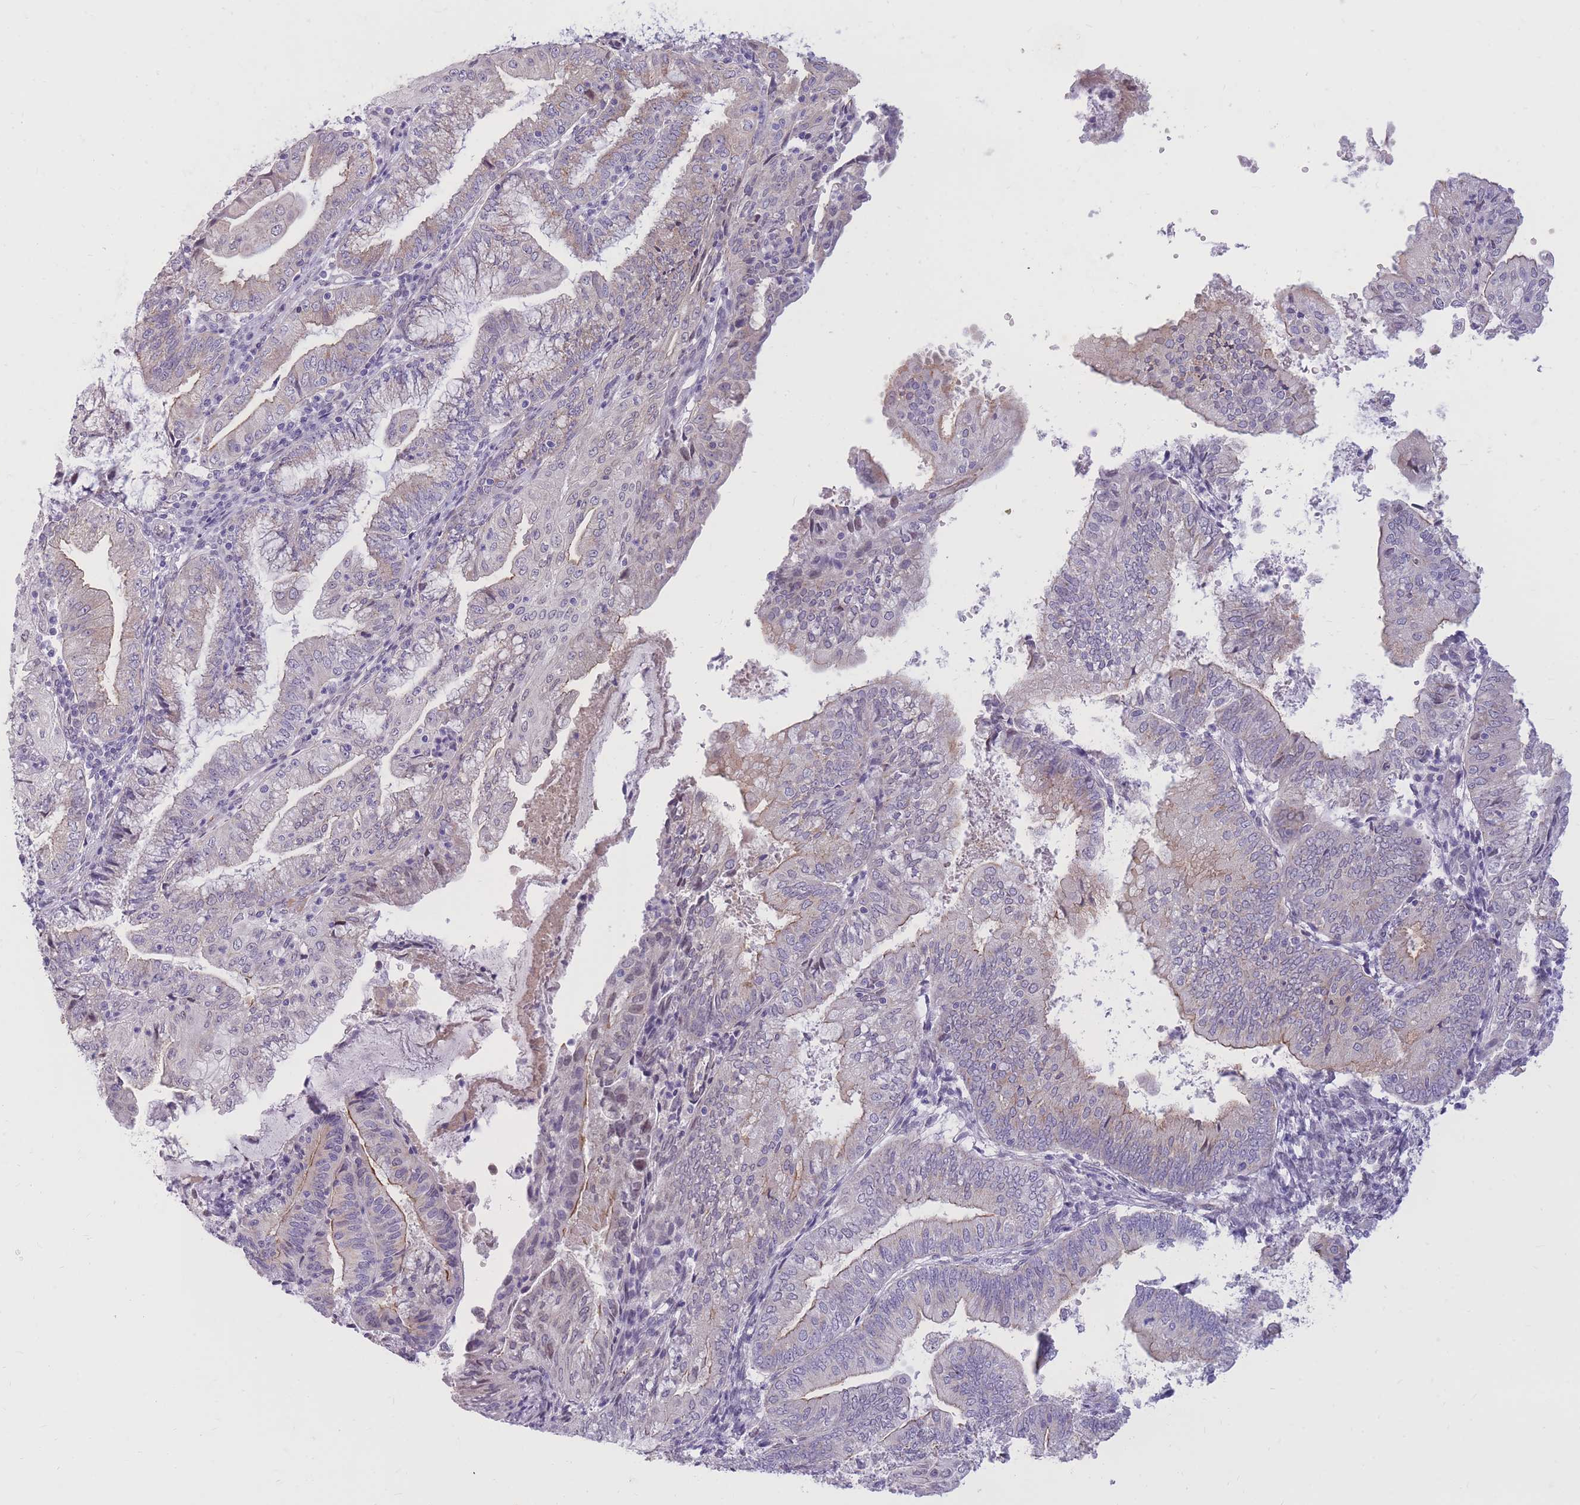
{"staining": {"intensity": "negative", "quantity": "none", "location": "none"}, "tissue": "endometrial cancer", "cell_type": "Tumor cells", "image_type": "cancer", "snomed": [{"axis": "morphology", "description": "Adenocarcinoma, NOS"}, {"axis": "topography", "description": "Endometrium"}], "caption": "A histopathology image of human endometrial cancer is negative for staining in tumor cells.", "gene": "HOOK2", "patient": {"sex": "female", "age": 55}}